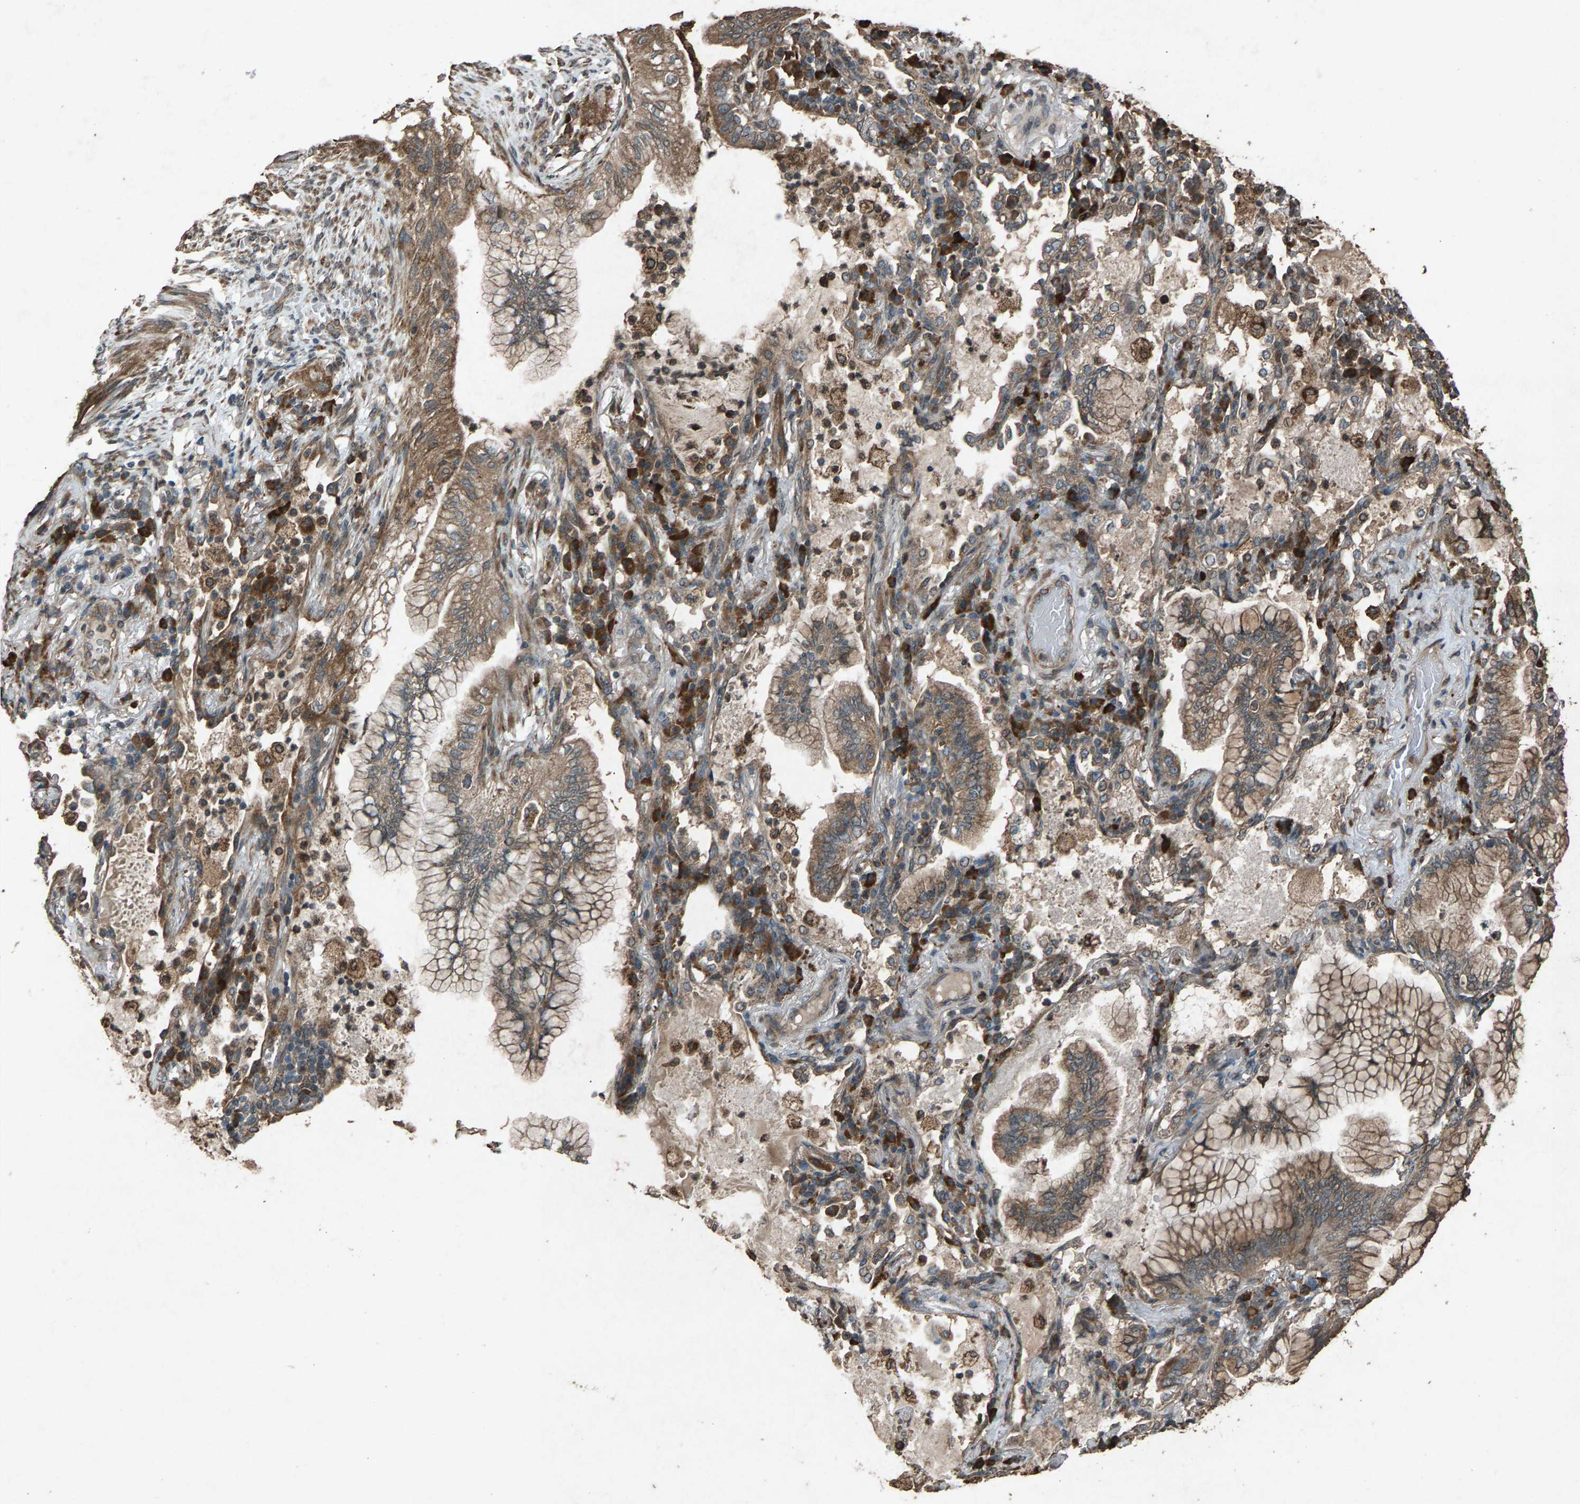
{"staining": {"intensity": "moderate", "quantity": ">75%", "location": "cytoplasmic/membranous"}, "tissue": "lung cancer", "cell_type": "Tumor cells", "image_type": "cancer", "snomed": [{"axis": "morphology", "description": "Adenocarcinoma, NOS"}, {"axis": "topography", "description": "Lung"}], "caption": "Immunohistochemical staining of lung adenocarcinoma exhibits medium levels of moderate cytoplasmic/membranous protein expression in about >75% of tumor cells.", "gene": "CALR", "patient": {"sex": "female", "age": 70}}